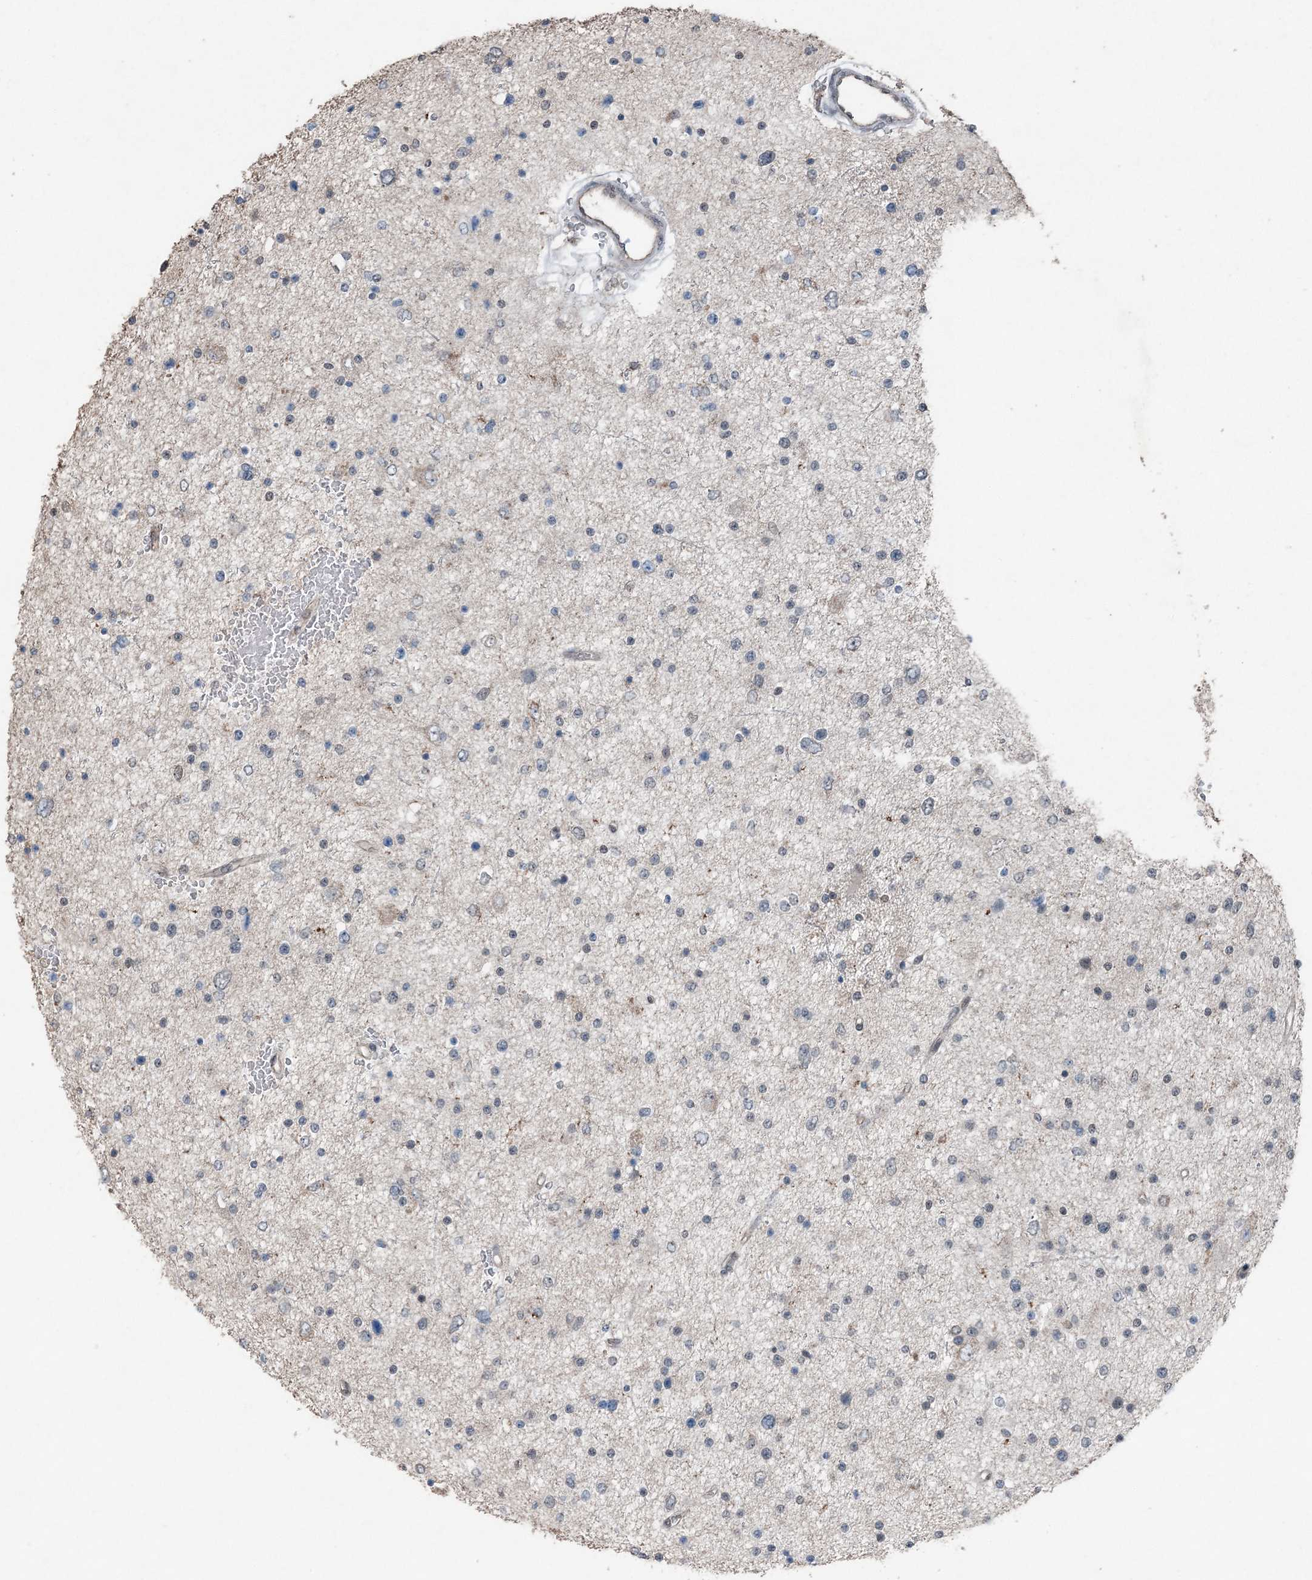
{"staining": {"intensity": "negative", "quantity": "none", "location": "none"}, "tissue": "glioma", "cell_type": "Tumor cells", "image_type": "cancer", "snomed": [{"axis": "morphology", "description": "Glioma, malignant, Low grade"}, {"axis": "topography", "description": "Brain"}], "caption": "Immunohistochemistry (IHC) of human glioma demonstrates no positivity in tumor cells. (Stains: DAB IHC with hematoxylin counter stain, Microscopy: brightfield microscopy at high magnification).", "gene": "VSIG2", "patient": {"sex": "female", "age": 37}}